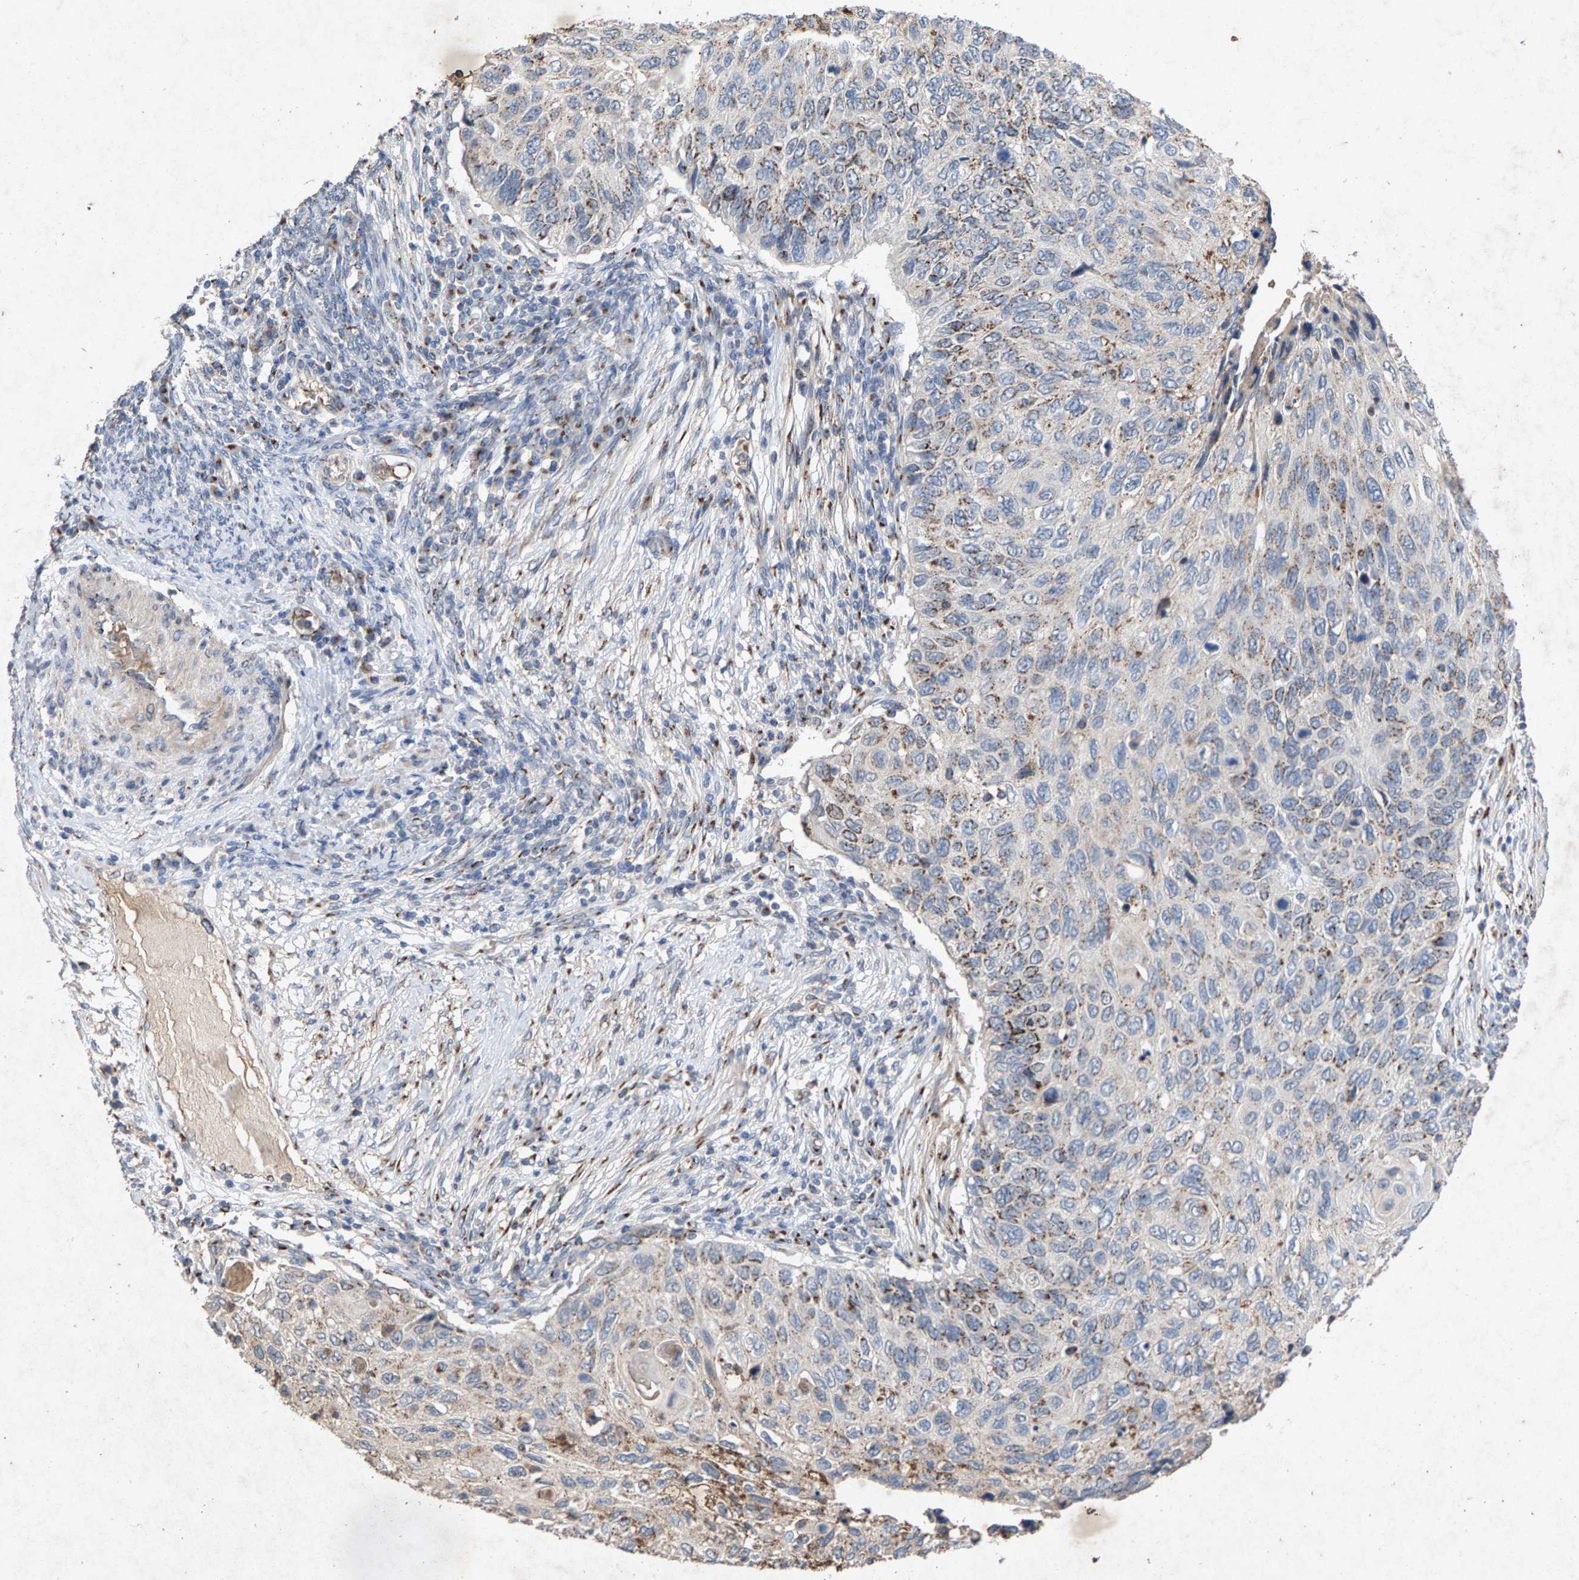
{"staining": {"intensity": "moderate", "quantity": "<25%", "location": "cytoplasmic/membranous"}, "tissue": "cervical cancer", "cell_type": "Tumor cells", "image_type": "cancer", "snomed": [{"axis": "morphology", "description": "Squamous cell carcinoma, NOS"}, {"axis": "topography", "description": "Cervix"}], "caption": "Protein staining by IHC exhibits moderate cytoplasmic/membranous expression in about <25% of tumor cells in cervical squamous cell carcinoma. (DAB = brown stain, brightfield microscopy at high magnification).", "gene": "MAN2A1", "patient": {"sex": "female", "age": 70}}